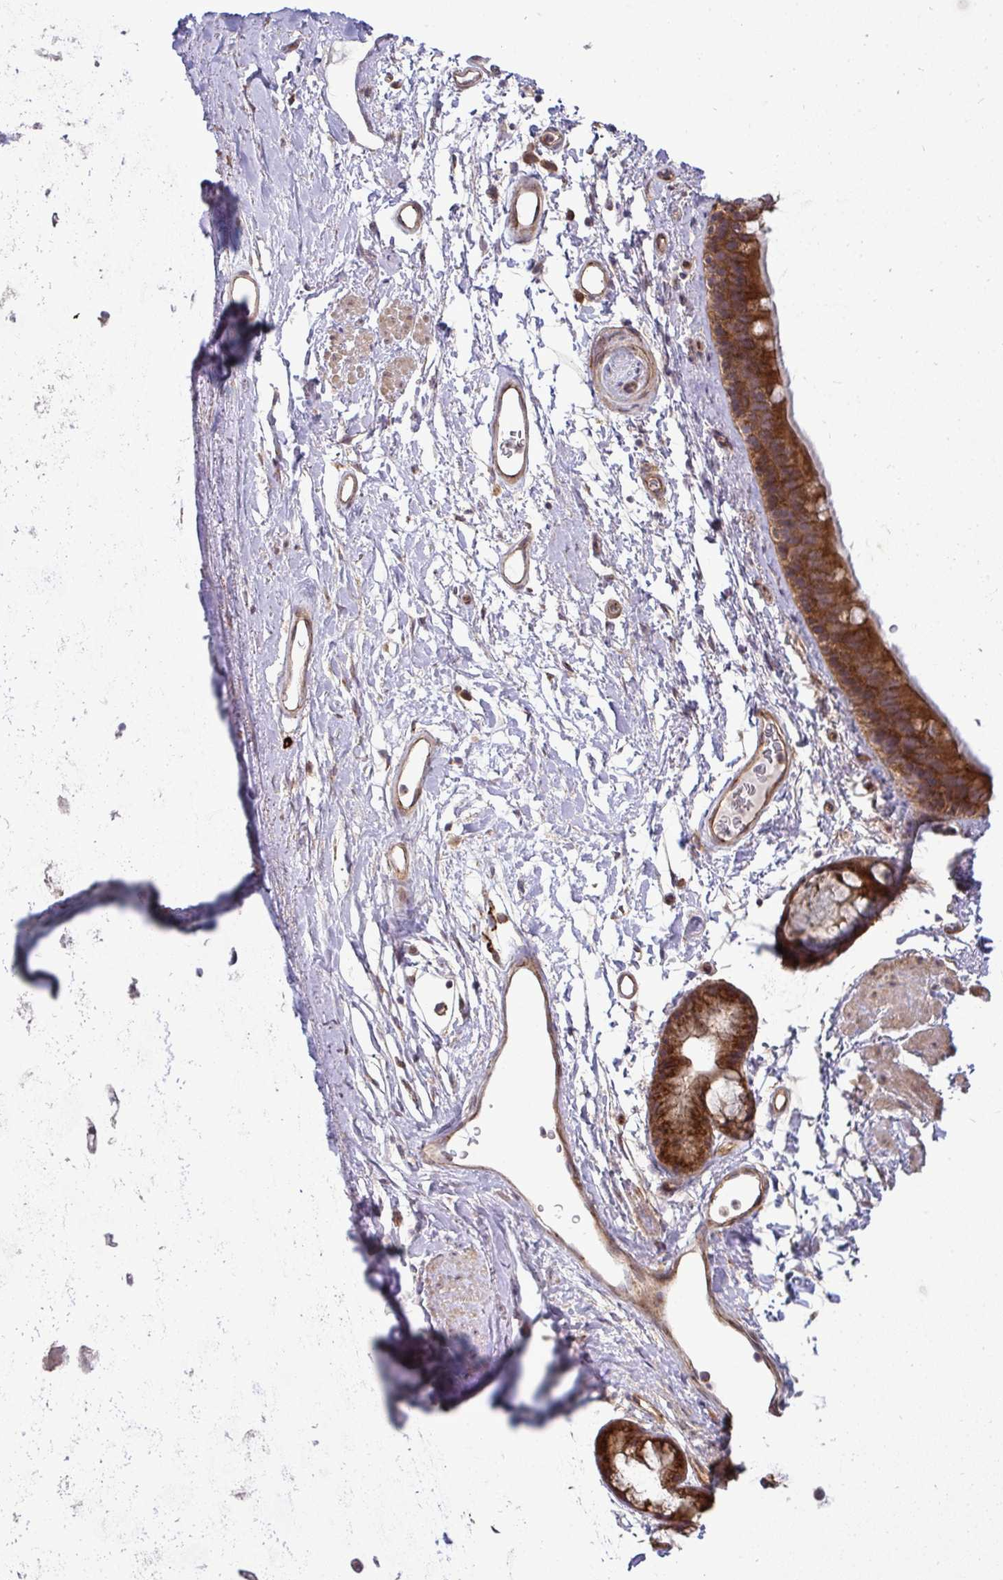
{"staining": {"intensity": "negative", "quantity": "none", "location": "none"}, "tissue": "adipose tissue", "cell_type": "Adipocytes", "image_type": "normal", "snomed": [{"axis": "morphology", "description": "Normal tissue, NOS"}, {"axis": "topography", "description": "Lymph node"}, {"axis": "topography", "description": "Cartilage tissue"}, {"axis": "topography", "description": "Bronchus"}], "caption": "IHC photomicrograph of normal human adipose tissue stained for a protein (brown), which reveals no positivity in adipocytes.", "gene": "SH2D1B", "patient": {"sex": "female", "age": 70}}